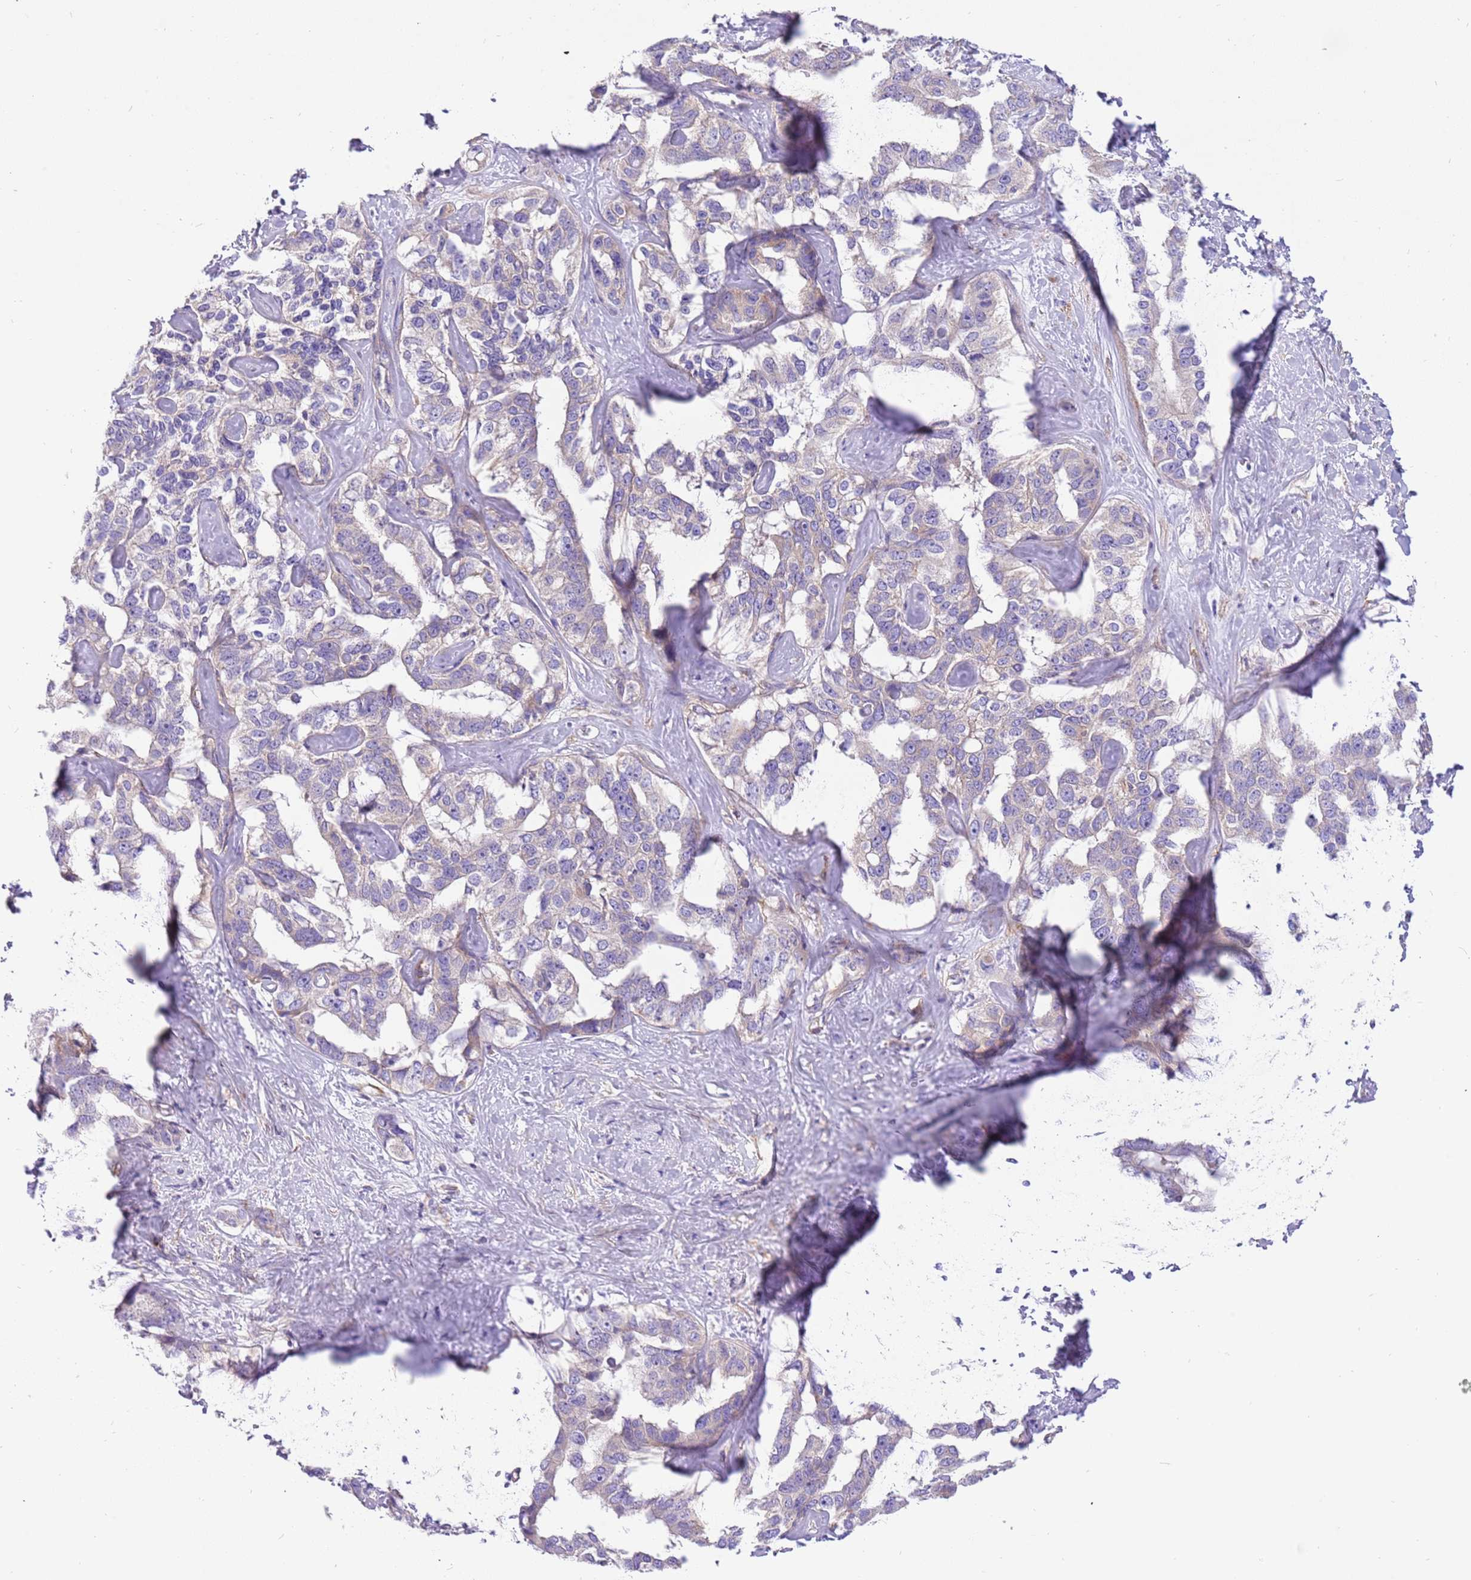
{"staining": {"intensity": "weak", "quantity": "<25%", "location": "cytoplasmic/membranous"}, "tissue": "liver cancer", "cell_type": "Tumor cells", "image_type": "cancer", "snomed": [{"axis": "morphology", "description": "Cholangiocarcinoma"}, {"axis": "topography", "description": "Liver"}], "caption": "Immunohistochemical staining of liver cancer shows no significant positivity in tumor cells.", "gene": "SERINC3", "patient": {"sex": "male", "age": 59}}